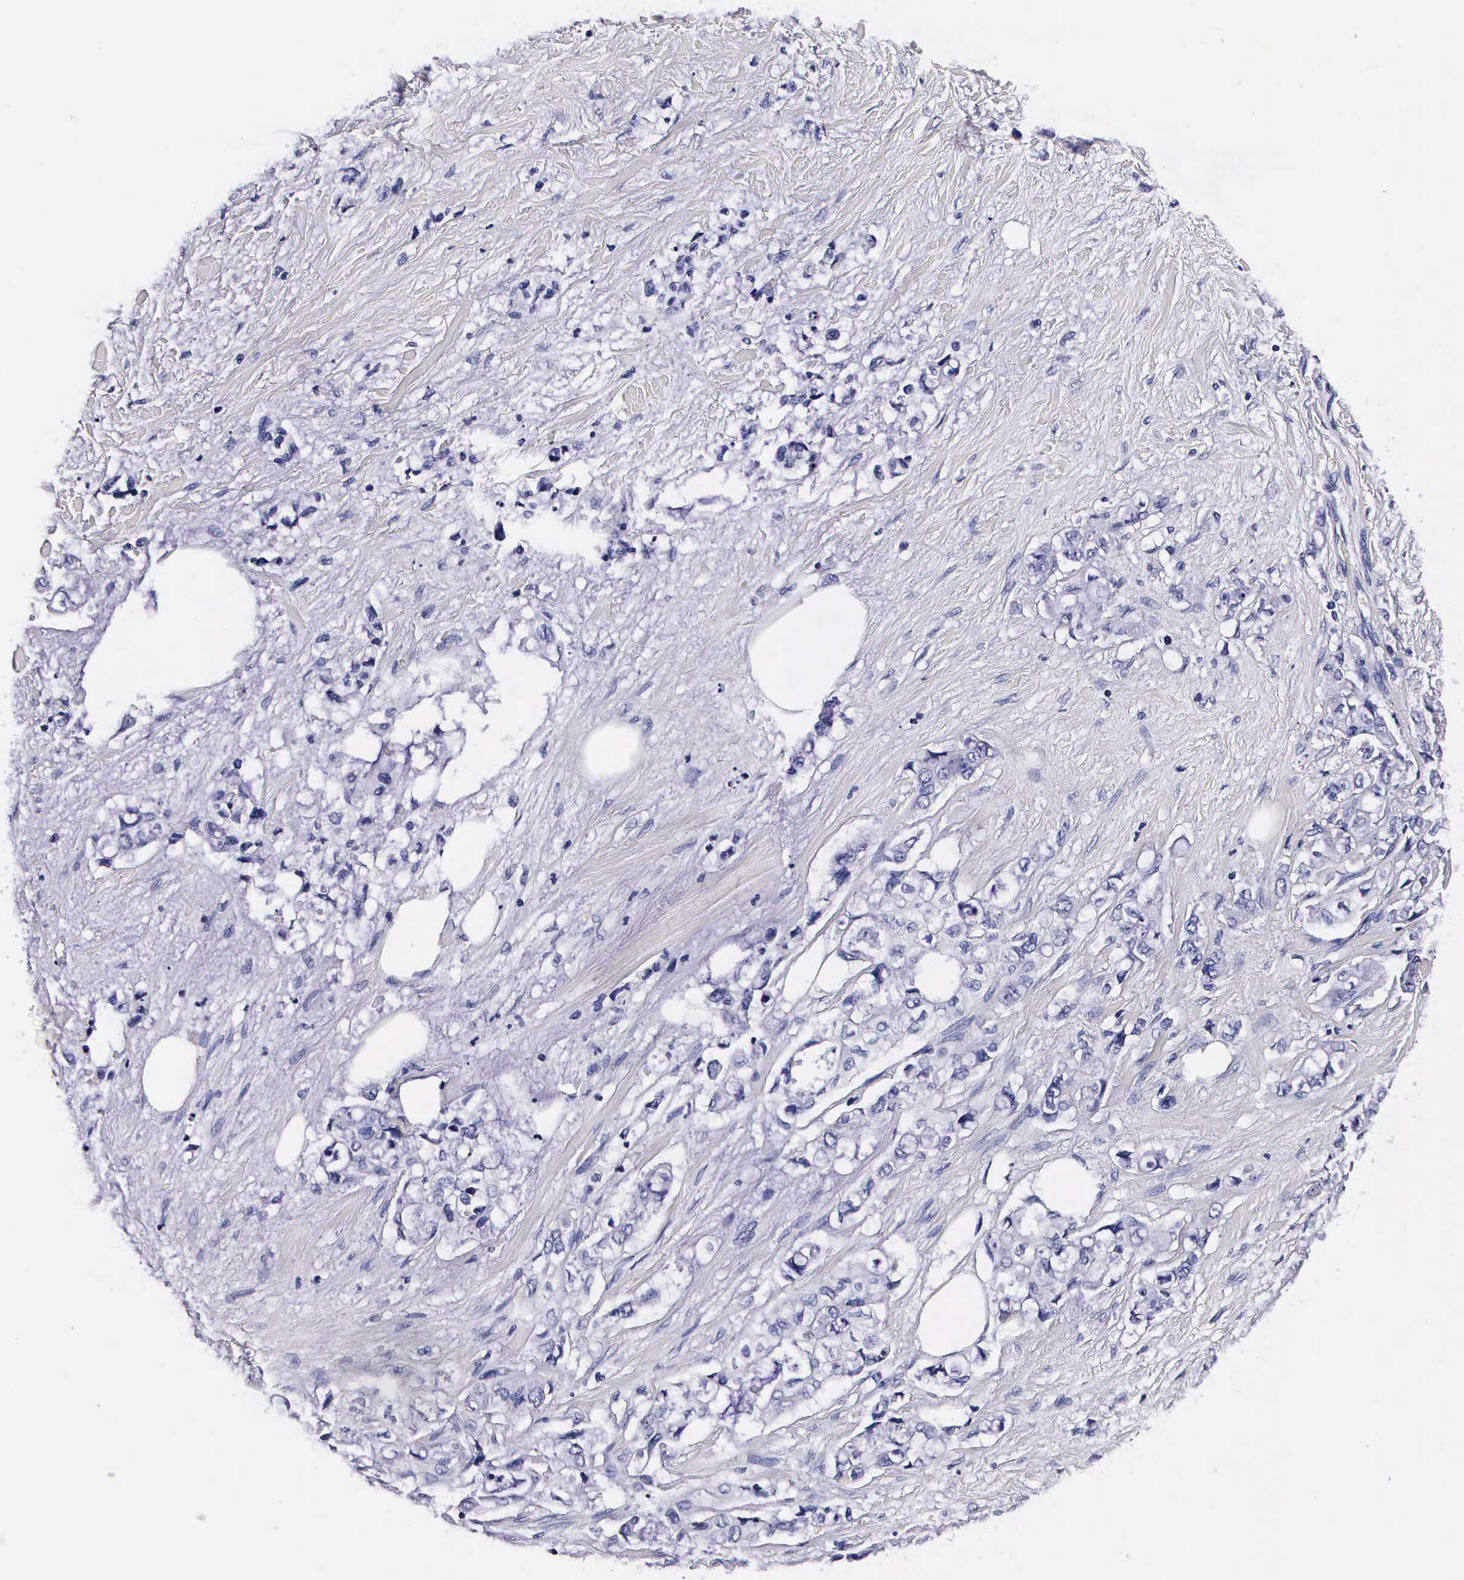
{"staining": {"intensity": "negative", "quantity": "none", "location": "none"}, "tissue": "pancreatic cancer", "cell_type": "Tumor cells", "image_type": "cancer", "snomed": [{"axis": "morphology", "description": "Adenocarcinoma, NOS"}, {"axis": "topography", "description": "Pancreas"}], "caption": "Immunohistochemical staining of human pancreatic cancer shows no significant staining in tumor cells.", "gene": "IAPP", "patient": {"sex": "female", "age": 70}}